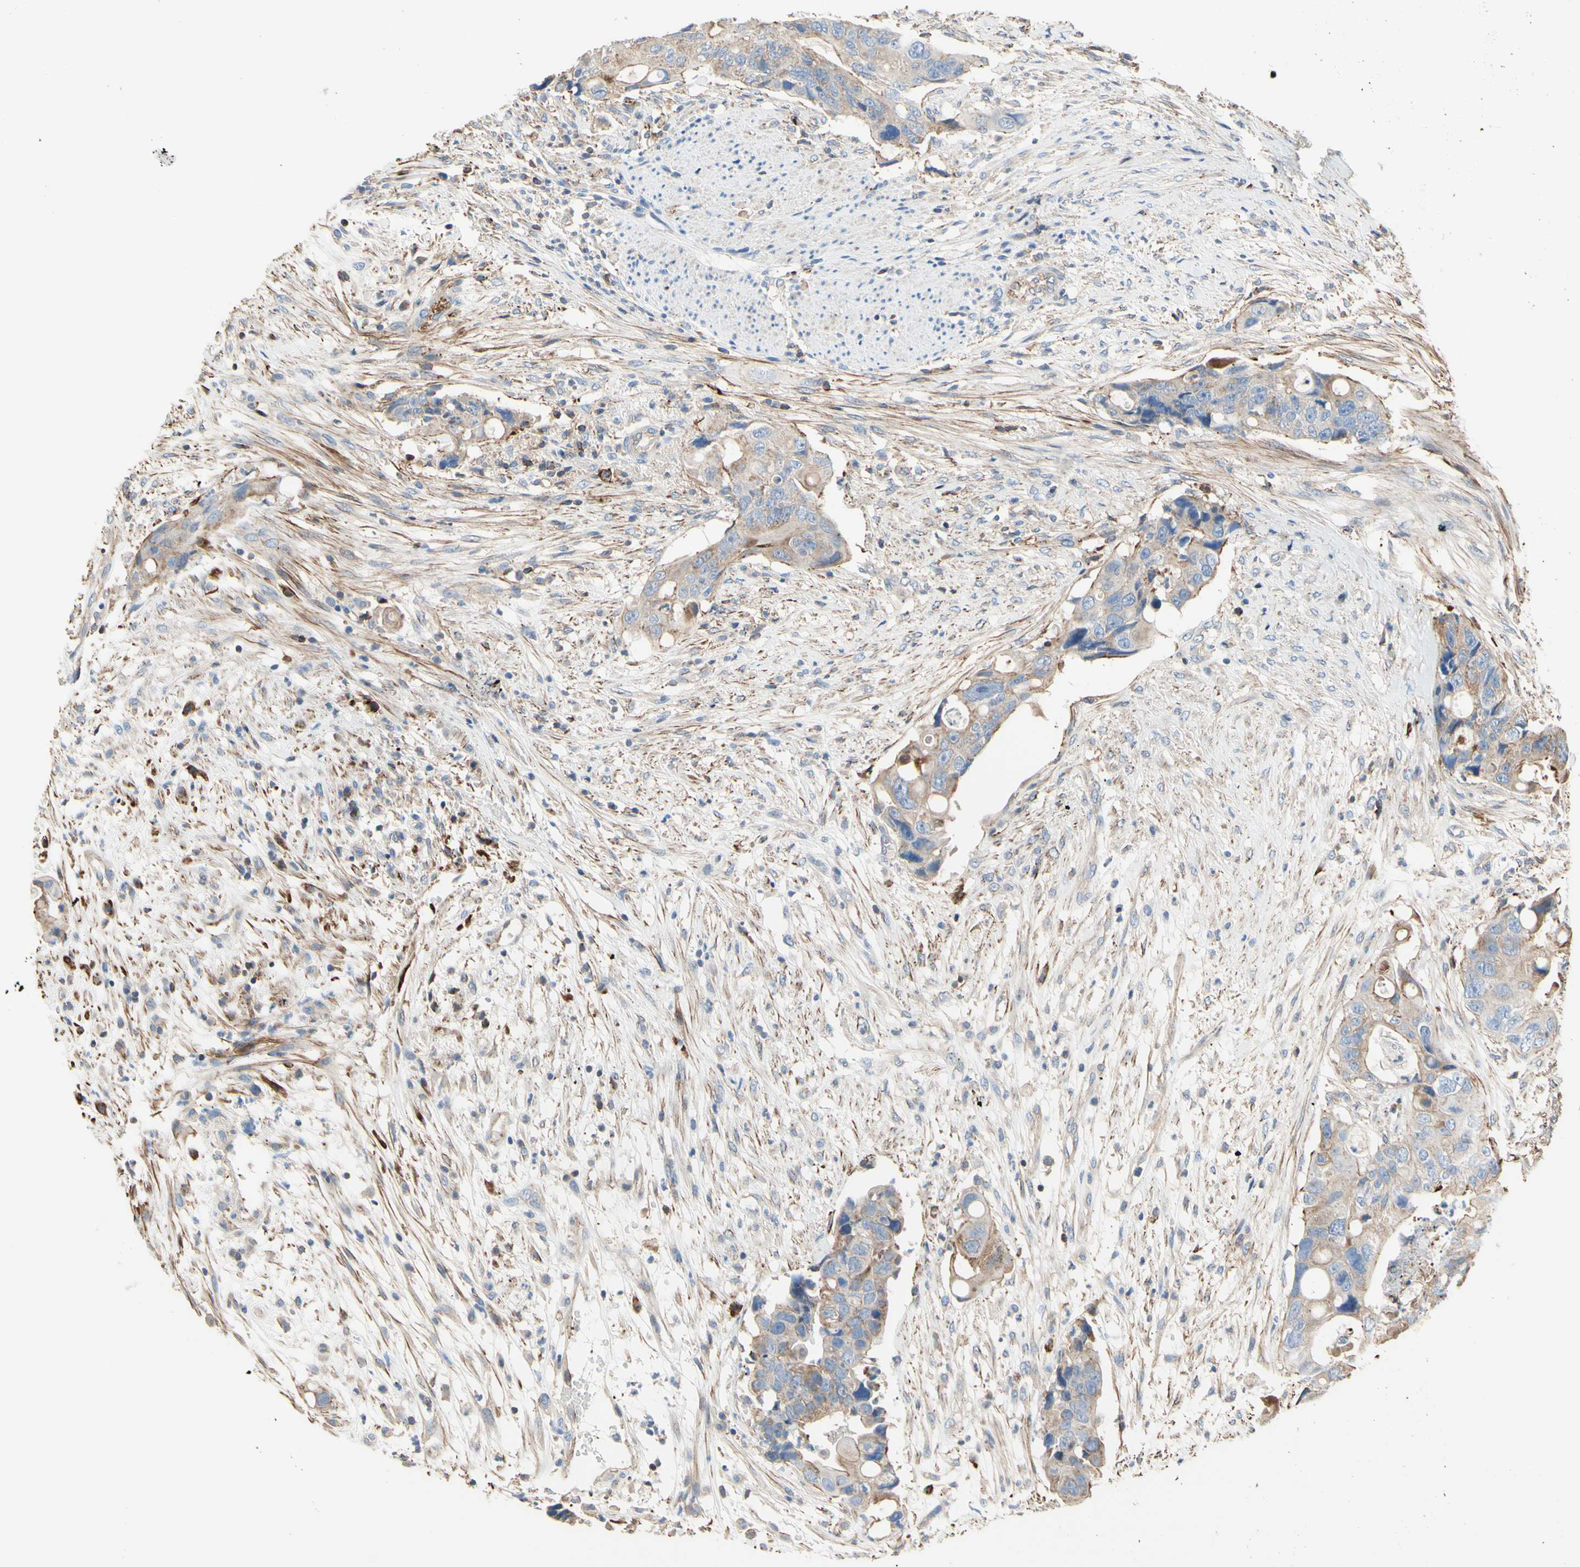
{"staining": {"intensity": "weak", "quantity": ">75%", "location": "cytoplasmic/membranous"}, "tissue": "colorectal cancer", "cell_type": "Tumor cells", "image_type": "cancer", "snomed": [{"axis": "morphology", "description": "Adenocarcinoma, NOS"}, {"axis": "topography", "description": "Colon"}], "caption": "The image exhibits a brown stain indicating the presence of a protein in the cytoplasmic/membranous of tumor cells in colorectal adenocarcinoma. Nuclei are stained in blue.", "gene": "SEMA4C", "patient": {"sex": "female", "age": 57}}